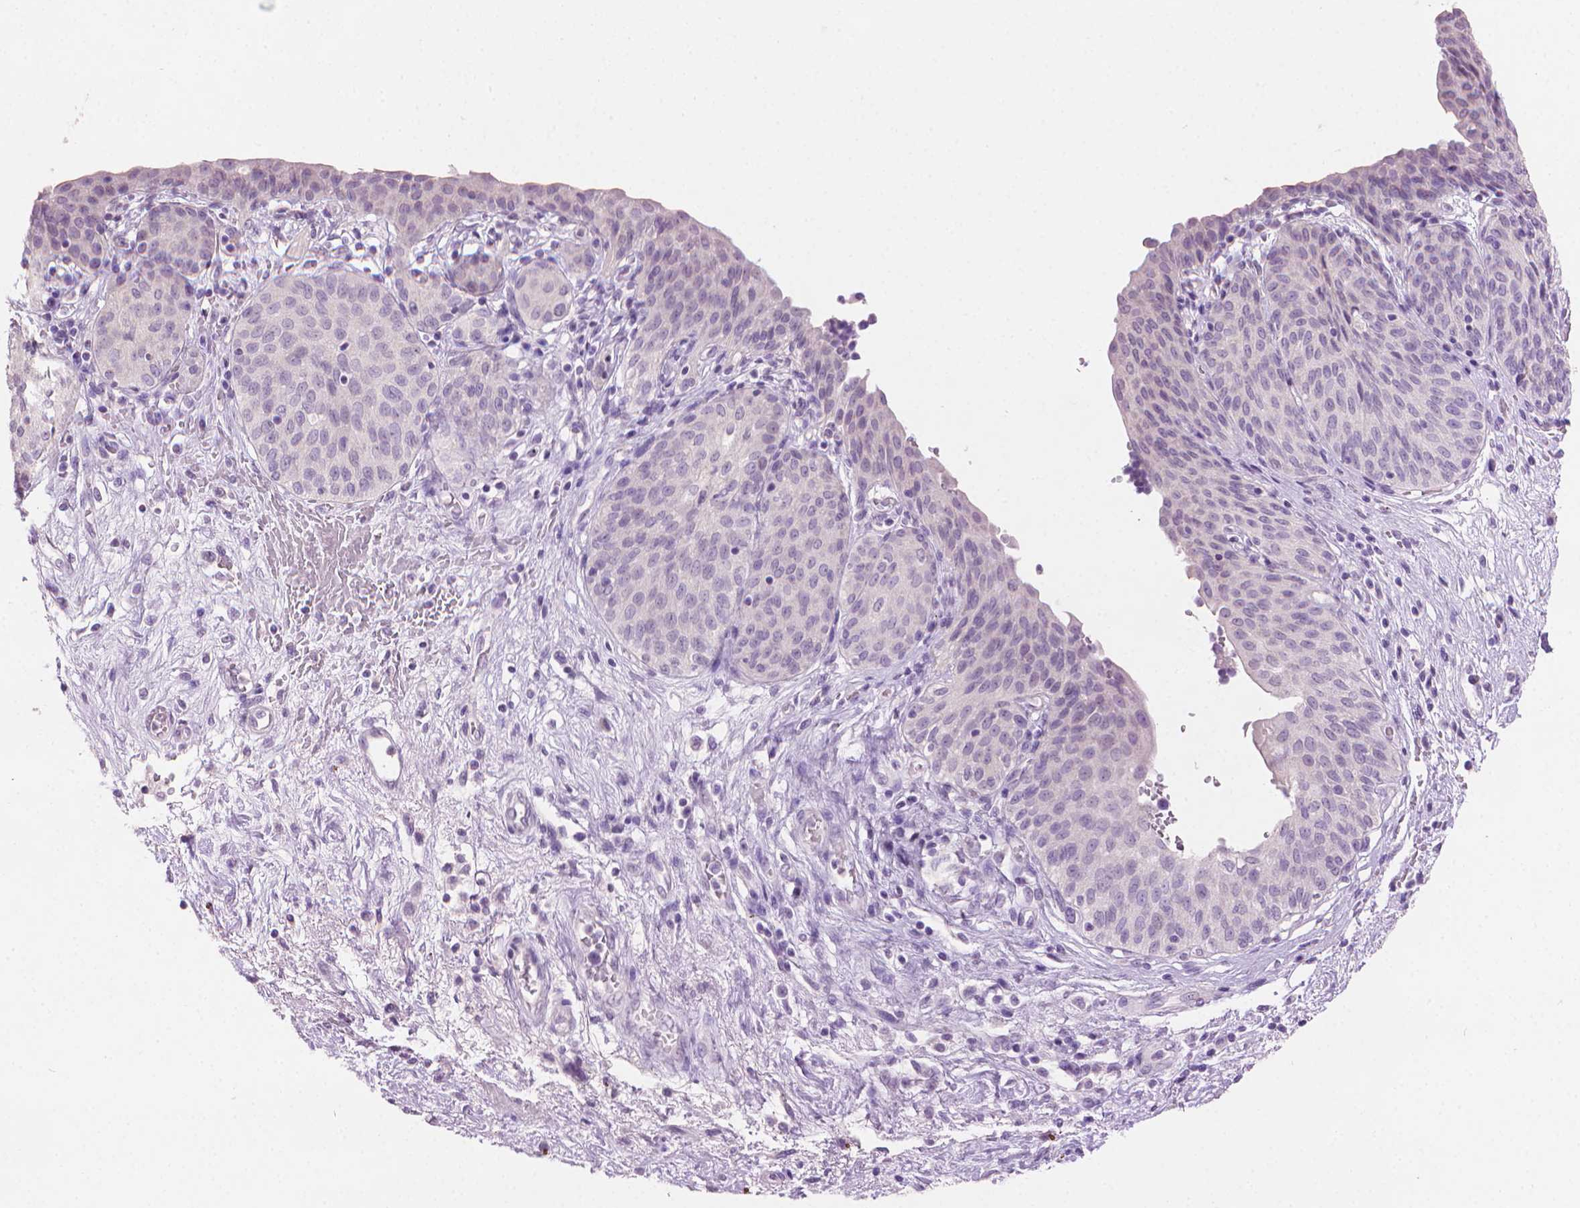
{"staining": {"intensity": "negative", "quantity": "none", "location": "none"}, "tissue": "urinary bladder", "cell_type": "Urothelial cells", "image_type": "normal", "snomed": [{"axis": "morphology", "description": "Normal tissue, NOS"}, {"axis": "topography", "description": "Urinary bladder"}], "caption": "Urothelial cells show no significant expression in normal urinary bladder. The staining was performed using DAB (3,3'-diaminobenzidine) to visualize the protein expression in brown, while the nuclei were stained in blue with hematoxylin (Magnification: 20x).", "gene": "MLANA", "patient": {"sex": "male", "age": 68}}